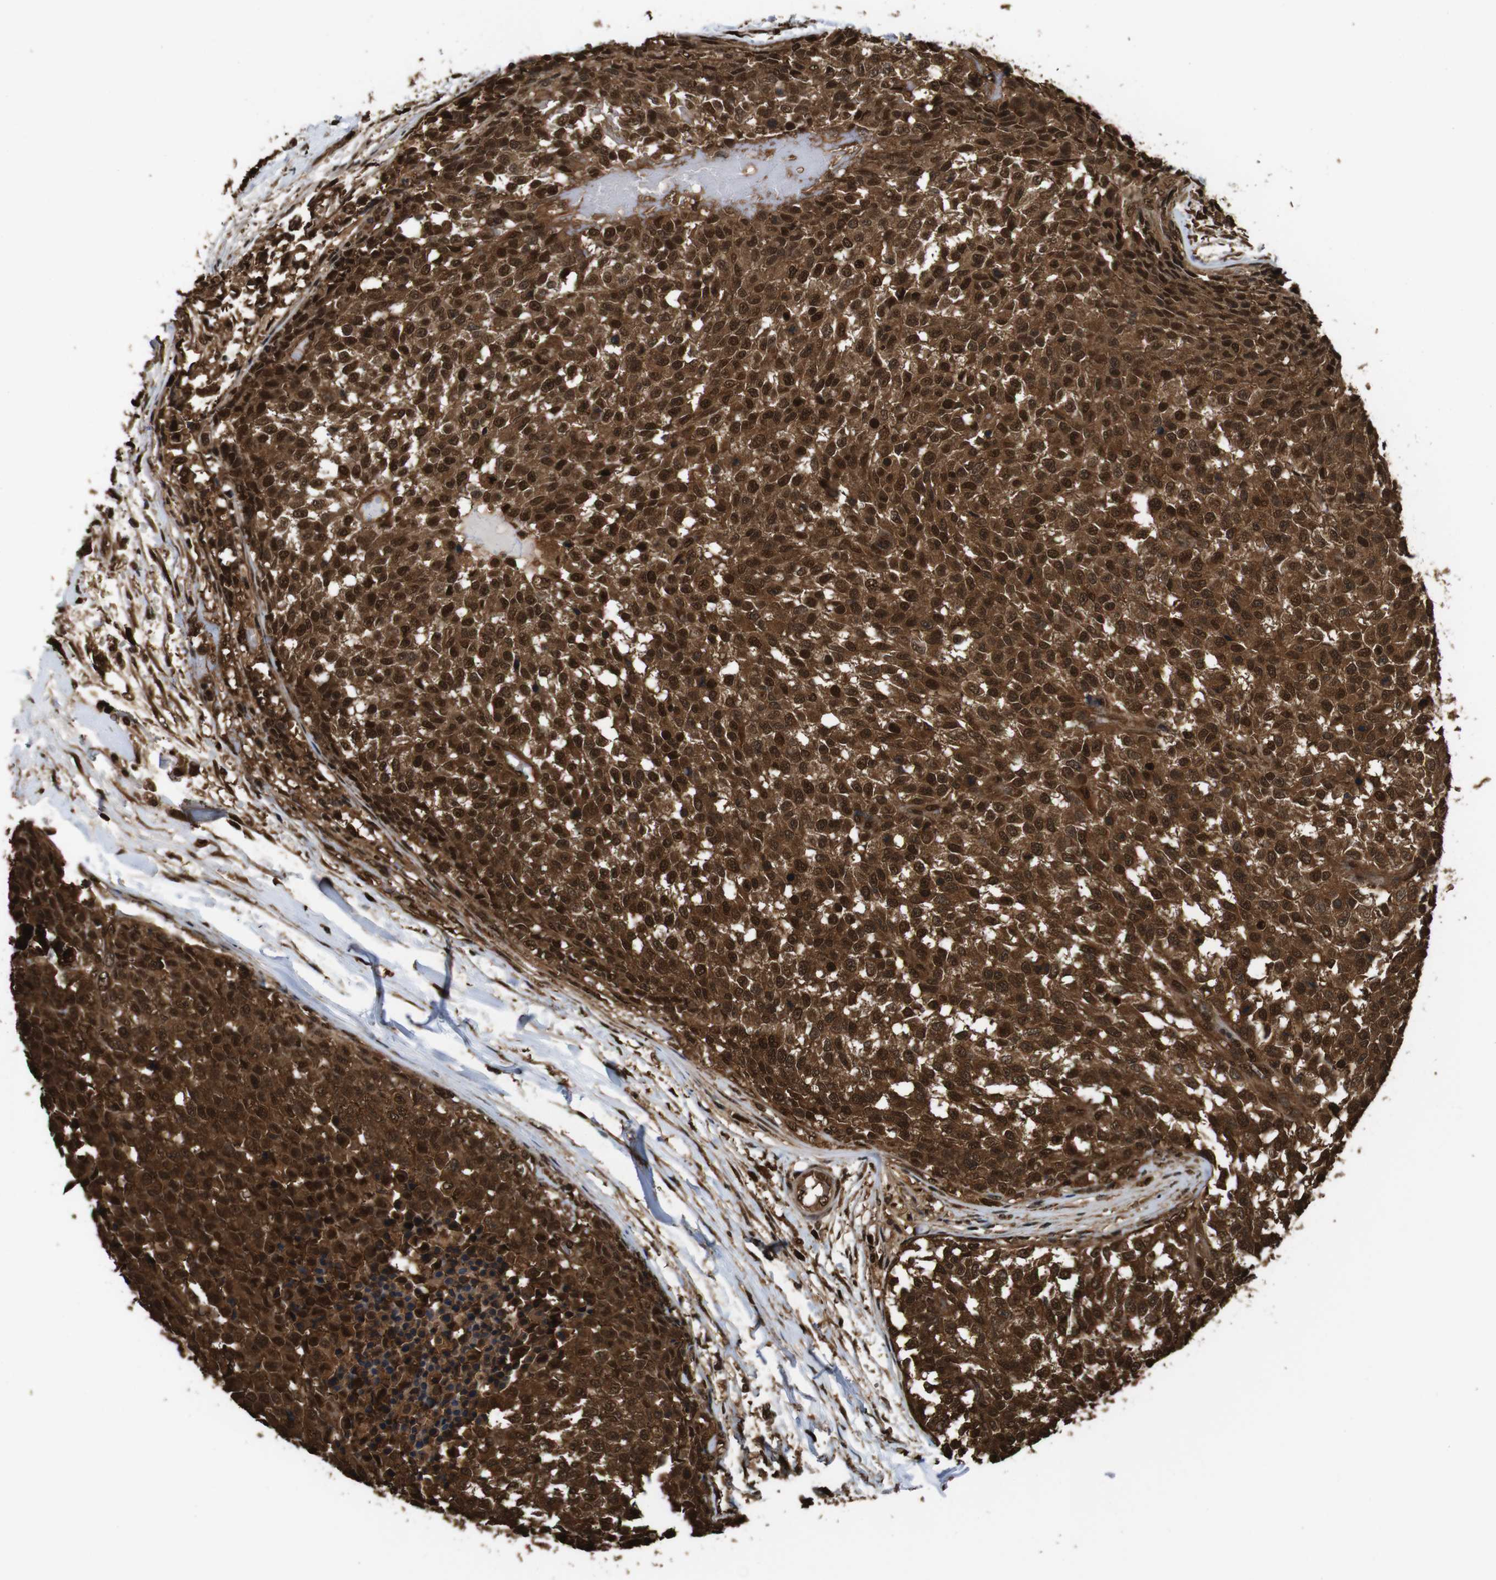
{"staining": {"intensity": "strong", "quantity": ">75%", "location": "cytoplasmic/membranous,nuclear"}, "tissue": "testis cancer", "cell_type": "Tumor cells", "image_type": "cancer", "snomed": [{"axis": "morphology", "description": "Seminoma, NOS"}, {"axis": "topography", "description": "Testis"}], "caption": "Immunohistochemical staining of human testis cancer shows high levels of strong cytoplasmic/membranous and nuclear protein positivity in about >75% of tumor cells. Using DAB (brown) and hematoxylin (blue) stains, captured at high magnification using brightfield microscopy.", "gene": "VCP", "patient": {"sex": "male", "age": 59}}